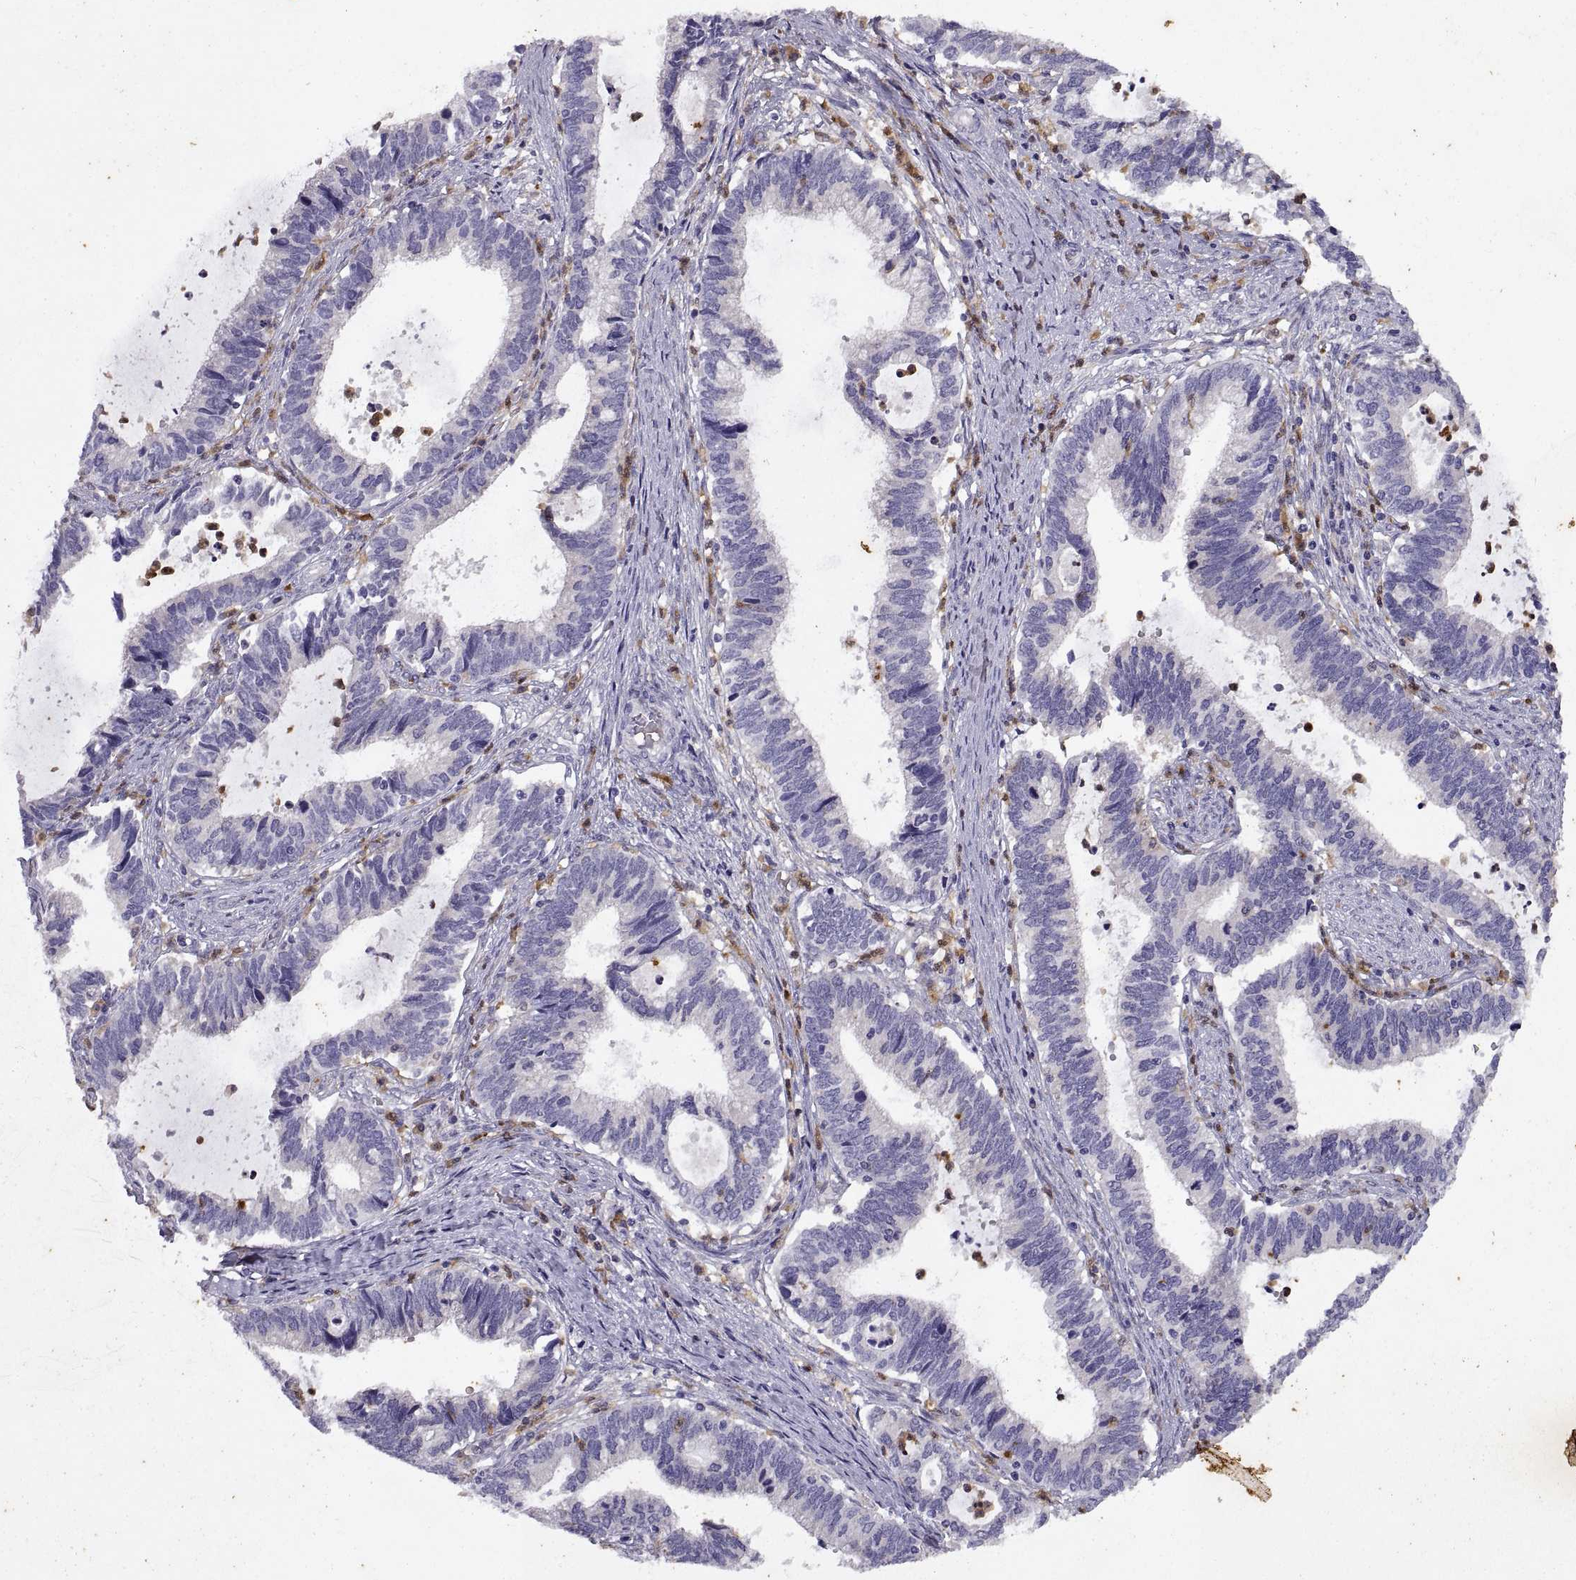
{"staining": {"intensity": "negative", "quantity": "none", "location": "none"}, "tissue": "cervical cancer", "cell_type": "Tumor cells", "image_type": "cancer", "snomed": [{"axis": "morphology", "description": "Adenocarcinoma, NOS"}, {"axis": "topography", "description": "Cervix"}], "caption": "Micrograph shows no significant protein positivity in tumor cells of cervical cancer.", "gene": "DOK3", "patient": {"sex": "female", "age": 42}}